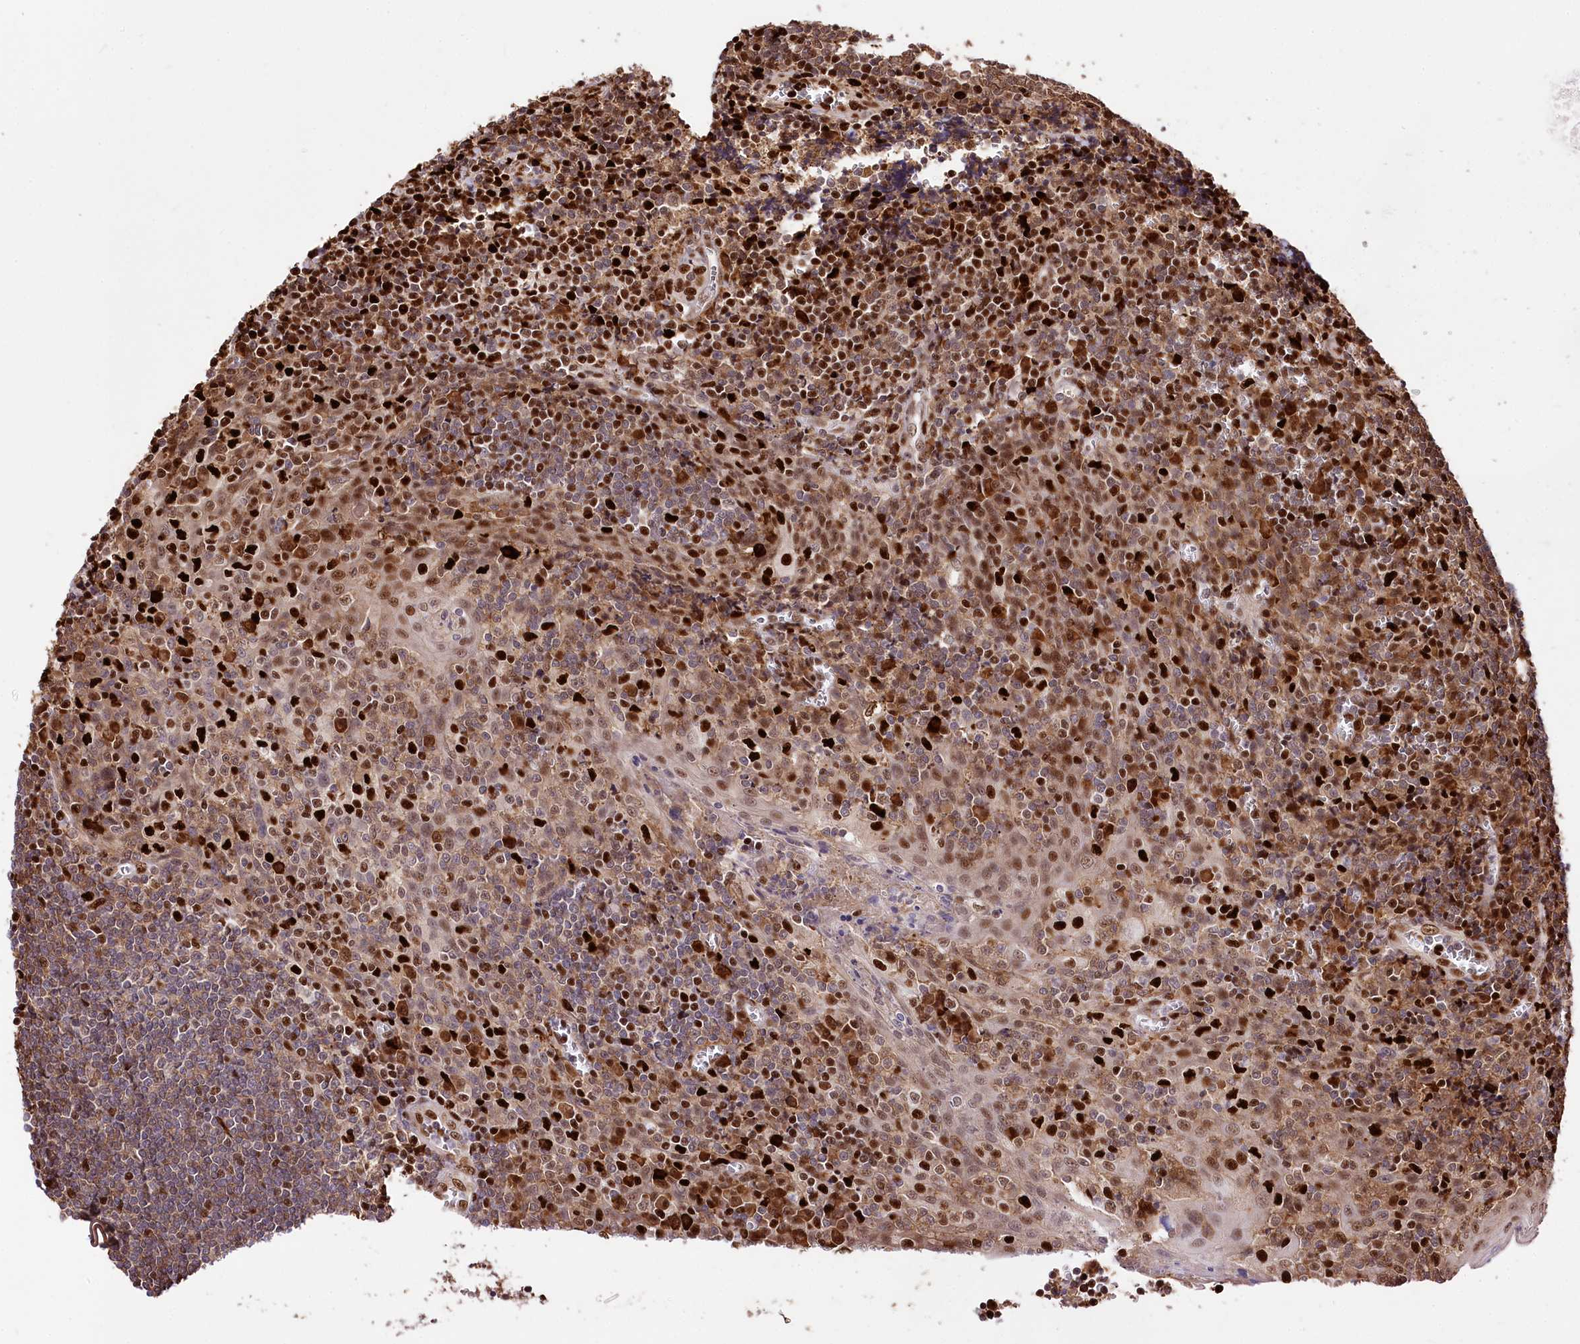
{"staining": {"intensity": "moderate", "quantity": "25%-75%", "location": "nuclear"}, "tissue": "tonsil", "cell_type": "Germinal center cells", "image_type": "normal", "snomed": [{"axis": "morphology", "description": "Normal tissue, NOS"}, {"axis": "topography", "description": "Tonsil"}], "caption": "High-magnification brightfield microscopy of unremarkable tonsil stained with DAB (brown) and counterstained with hematoxylin (blue). germinal center cells exhibit moderate nuclear expression is appreciated in approximately25%-75% of cells.", "gene": "FIGN", "patient": {"sex": "male", "age": 27}}